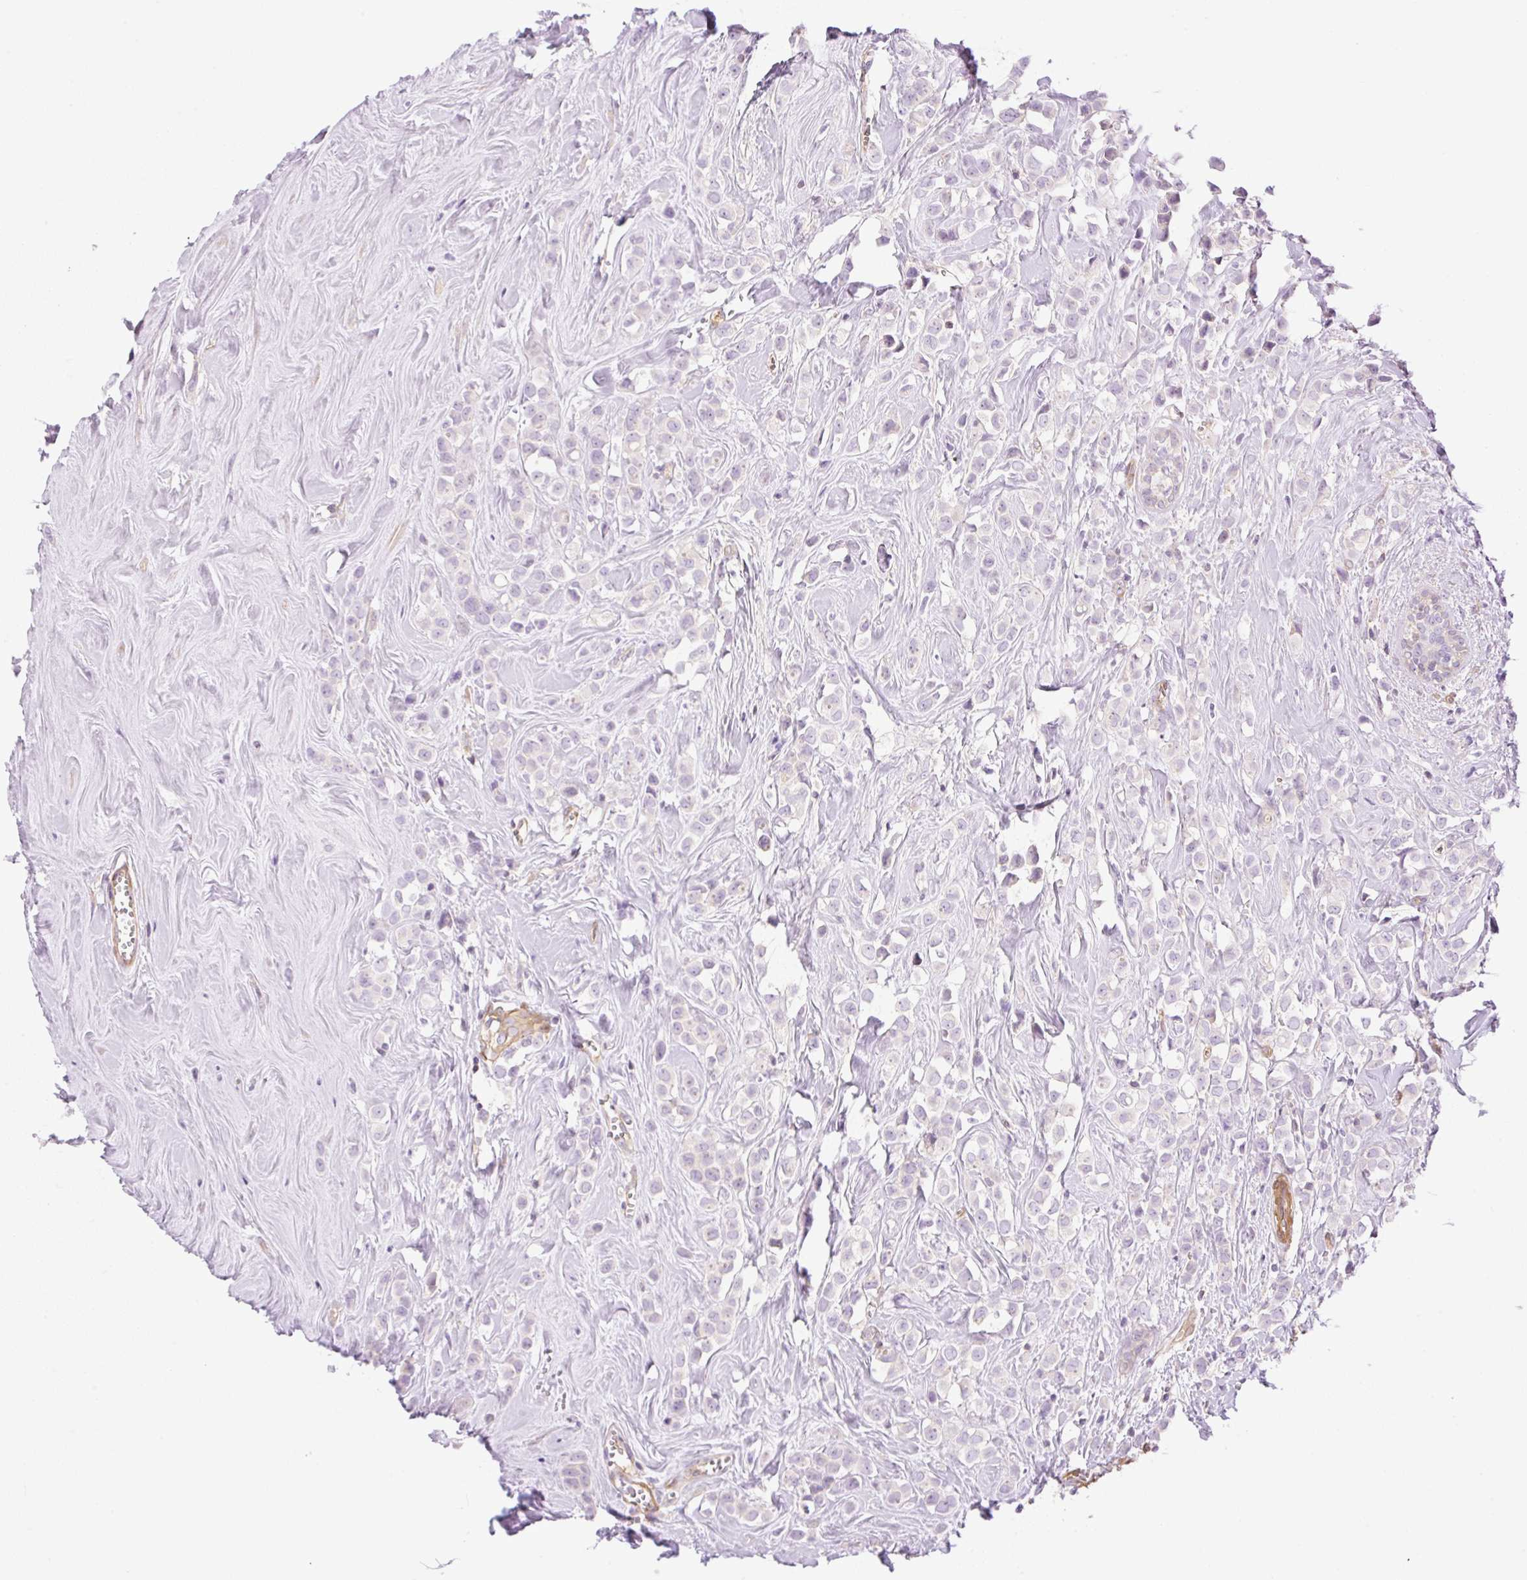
{"staining": {"intensity": "negative", "quantity": "none", "location": "none"}, "tissue": "breast cancer", "cell_type": "Tumor cells", "image_type": "cancer", "snomed": [{"axis": "morphology", "description": "Duct carcinoma"}, {"axis": "topography", "description": "Breast"}], "caption": "Infiltrating ductal carcinoma (breast) stained for a protein using immunohistochemistry shows no staining tumor cells.", "gene": "EHD3", "patient": {"sex": "female", "age": 80}}